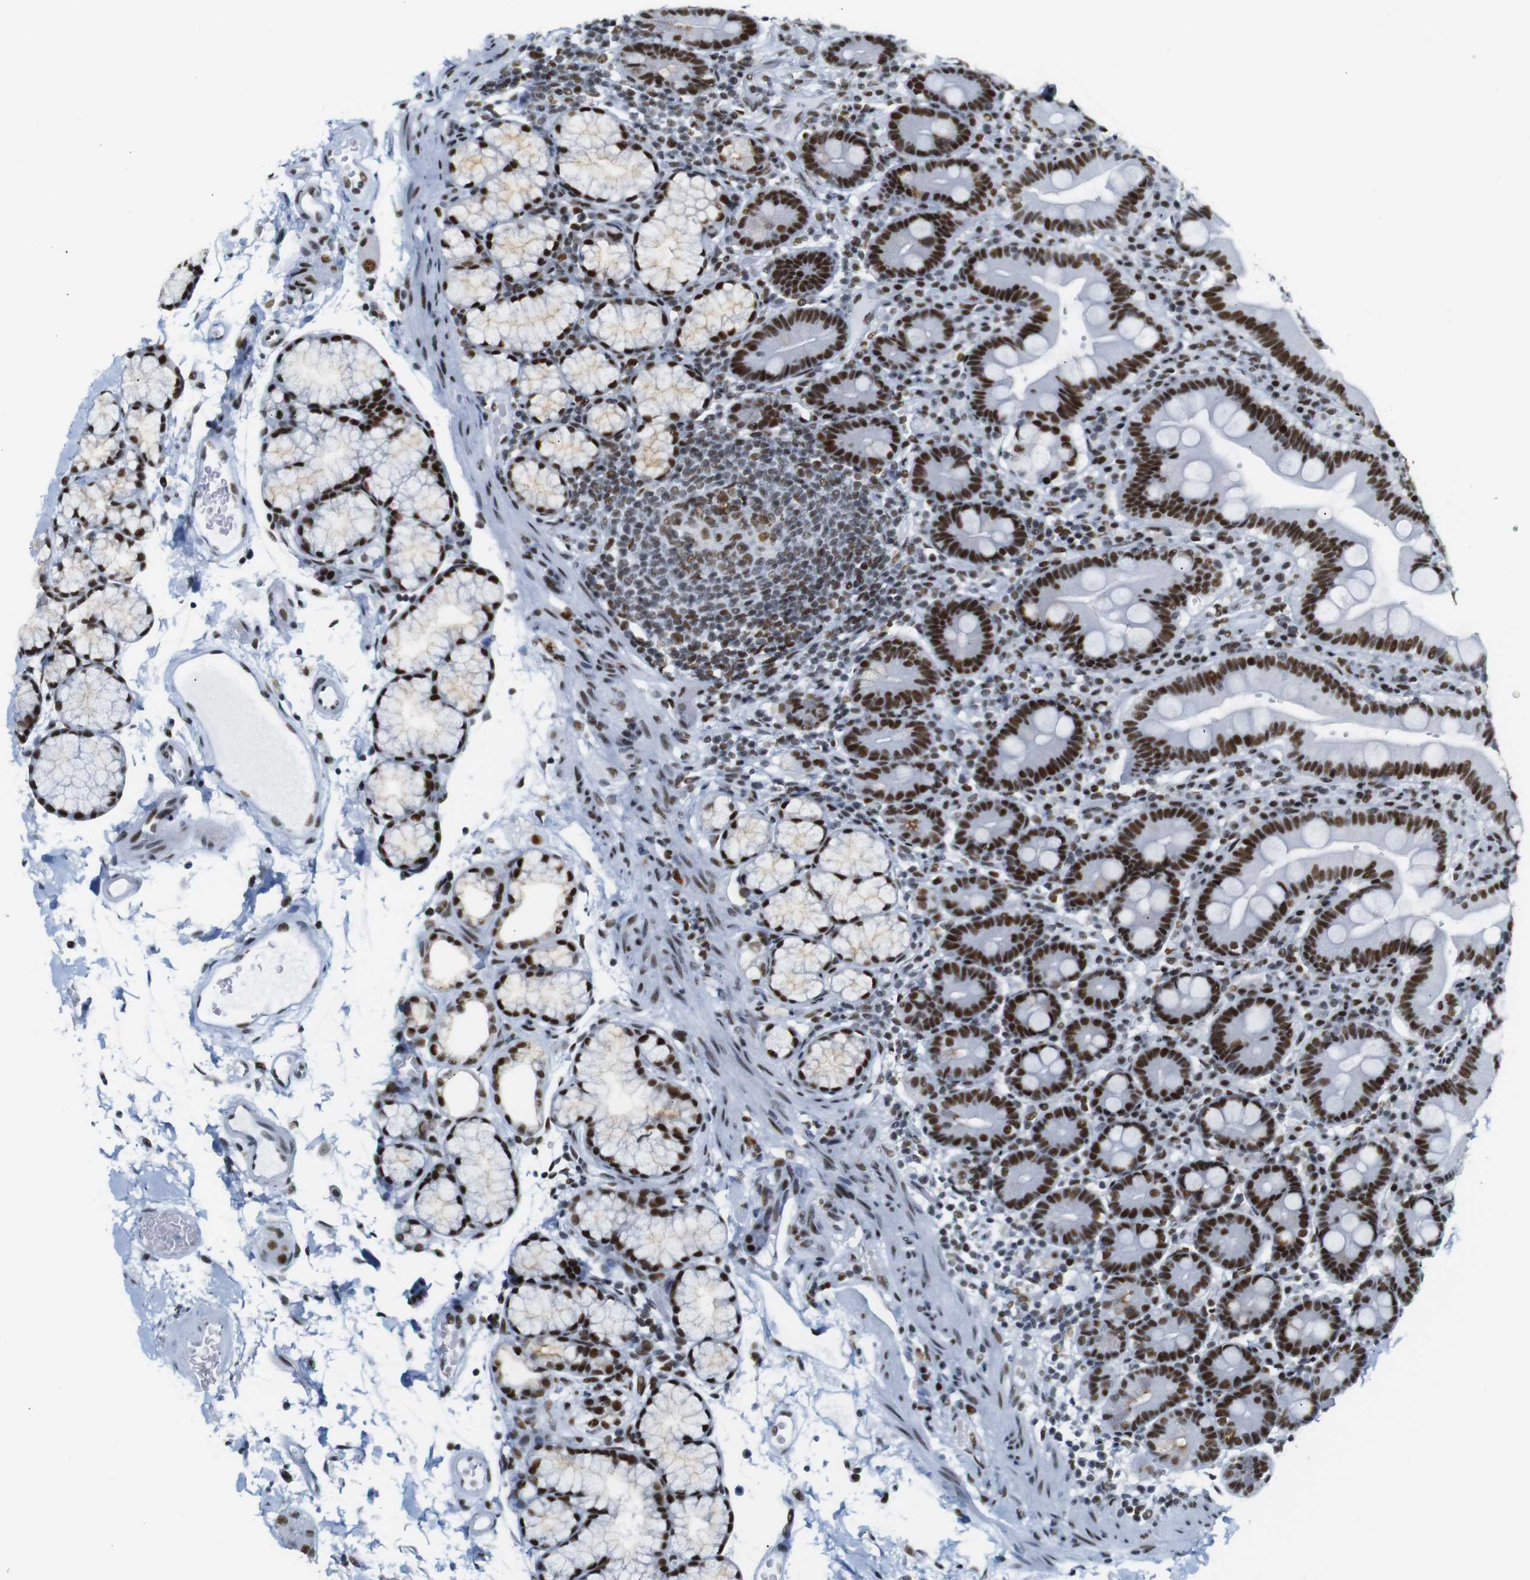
{"staining": {"intensity": "strong", "quantity": ">75%", "location": "nuclear"}, "tissue": "duodenum", "cell_type": "Glandular cells", "image_type": "normal", "snomed": [{"axis": "morphology", "description": "Normal tissue, NOS"}, {"axis": "topography", "description": "Small intestine, NOS"}], "caption": "DAB immunohistochemical staining of unremarkable duodenum reveals strong nuclear protein positivity in approximately >75% of glandular cells. Using DAB (brown) and hematoxylin (blue) stains, captured at high magnification using brightfield microscopy.", "gene": "TRA2B", "patient": {"sex": "female", "age": 71}}